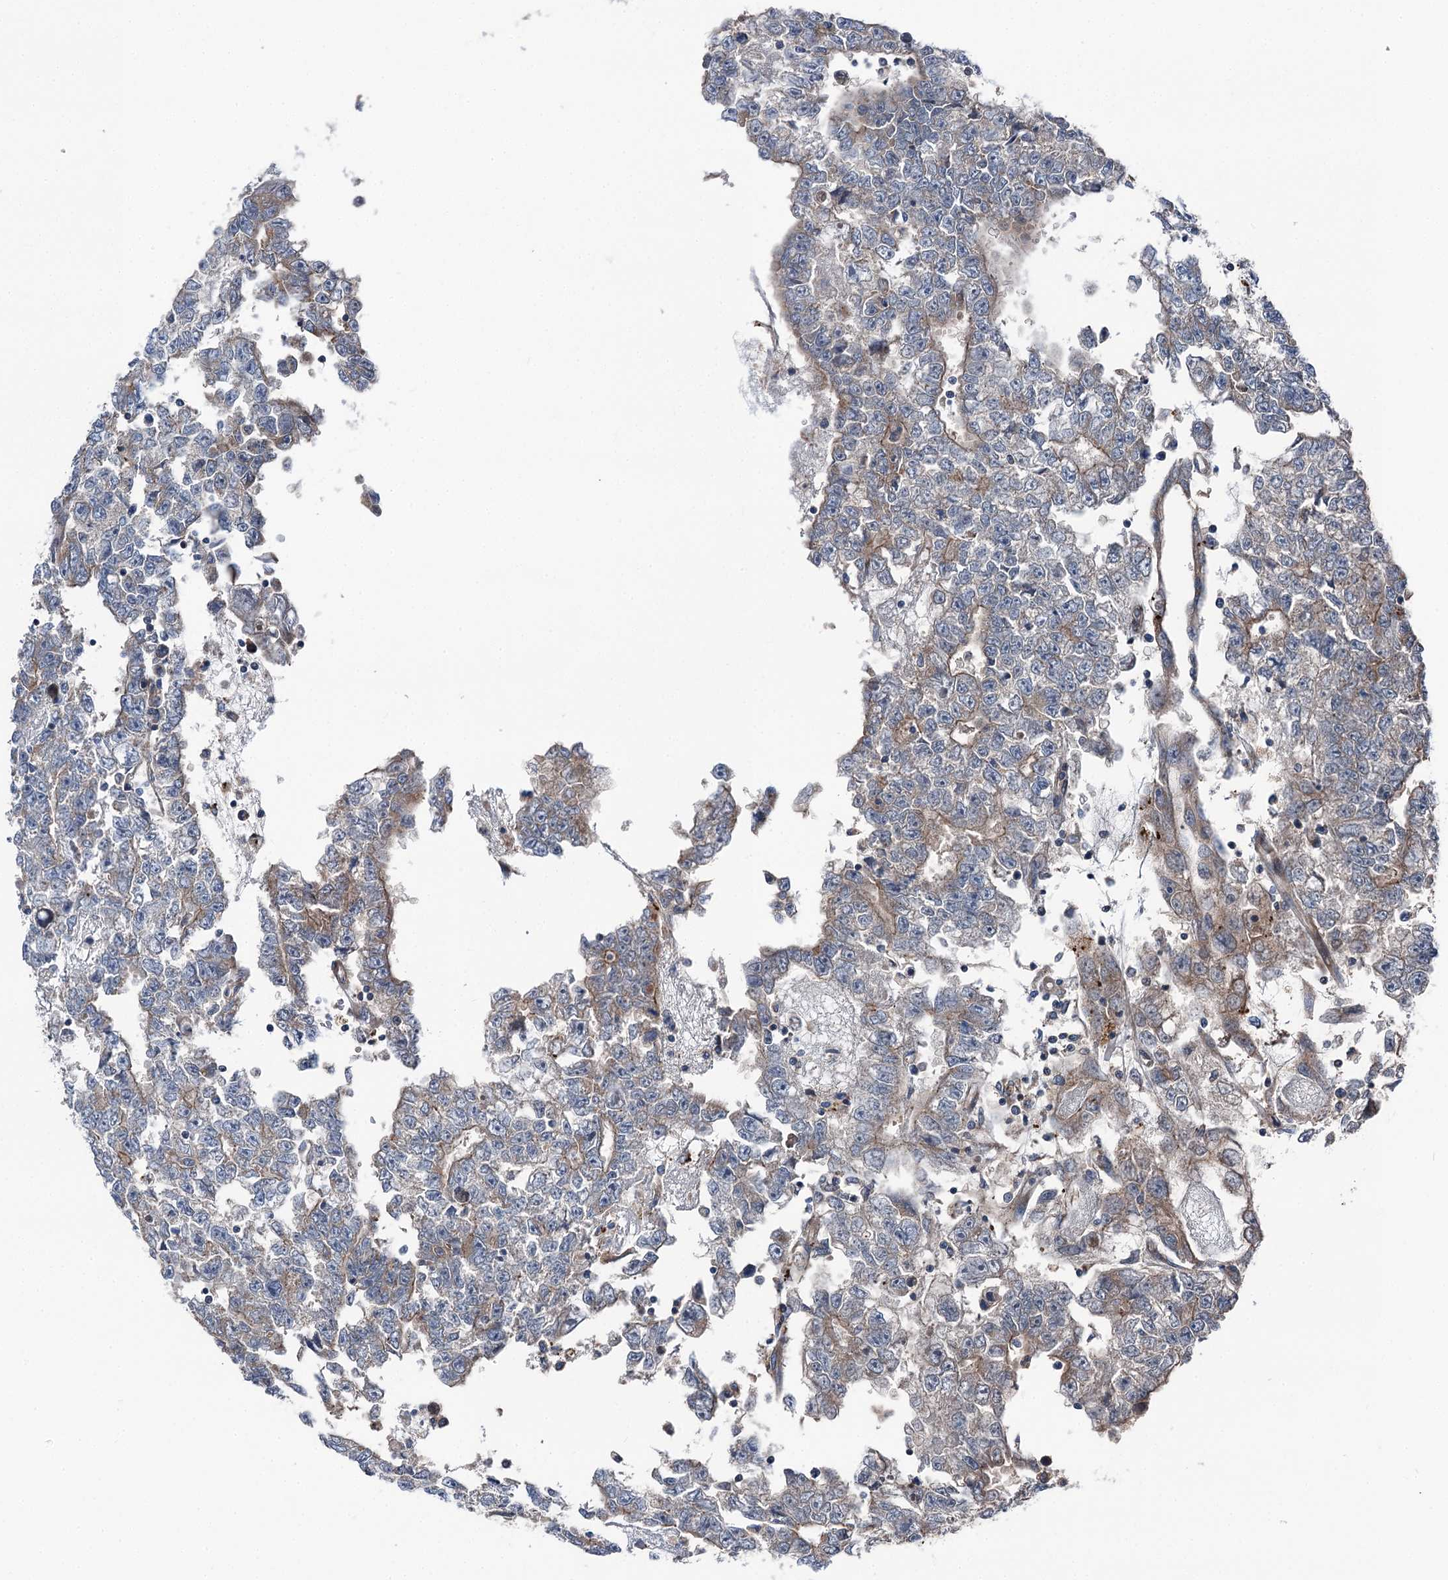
{"staining": {"intensity": "weak", "quantity": "<25%", "location": "cytoplasmic/membranous"}, "tissue": "testis cancer", "cell_type": "Tumor cells", "image_type": "cancer", "snomed": [{"axis": "morphology", "description": "Carcinoma, Embryonal, NOS"}, {"axis": "topography", "description": "Testis"}], "caption": "DAB immunohistochemical staining of testis cancer (embryonal carcinoma) shows no significant positivity in tumor cells.", "gene": "POLR1D", "patient": {"sex": "male", "age": 25}}